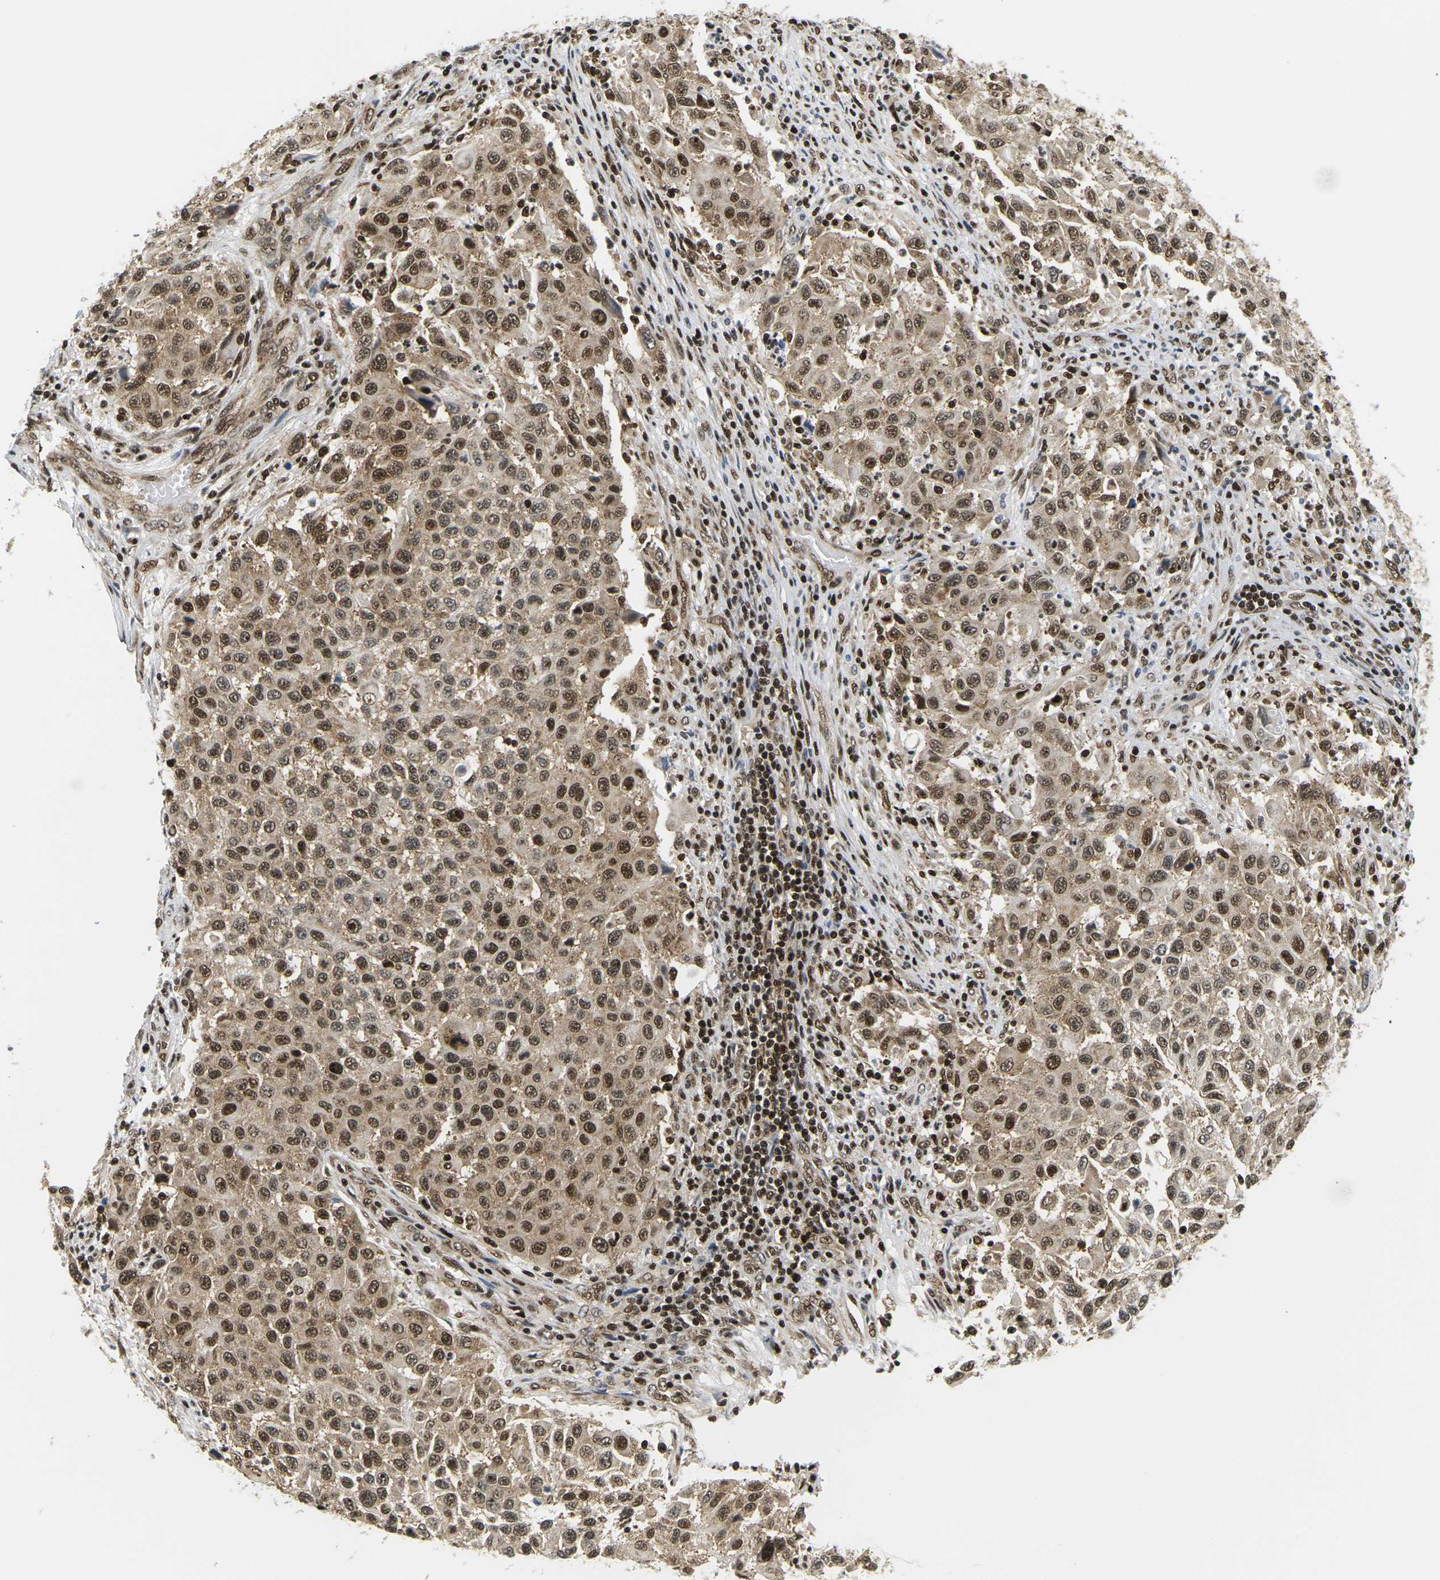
{"staining": {"intensity": "moderate", "quantity": ">75%", "location": "cytoplasmic/membranous,nuclear"}, "tissue": "melanoma", "cell_type": "Tumor cells", "image_type": "cancer", "snomed": [{"axis": "morphology", "description": "Malignant melanoma, Metastatic site"}, {"axis": "topography", "description": "Lymph node"}], "caption": "Tumor cells exhibit moderate cytoplasmic/membranous and nuclear staining in approximately >75% of cells in melanoma.", "gene": "CELF1", "patient": {"sex": "male", "age": 61}}